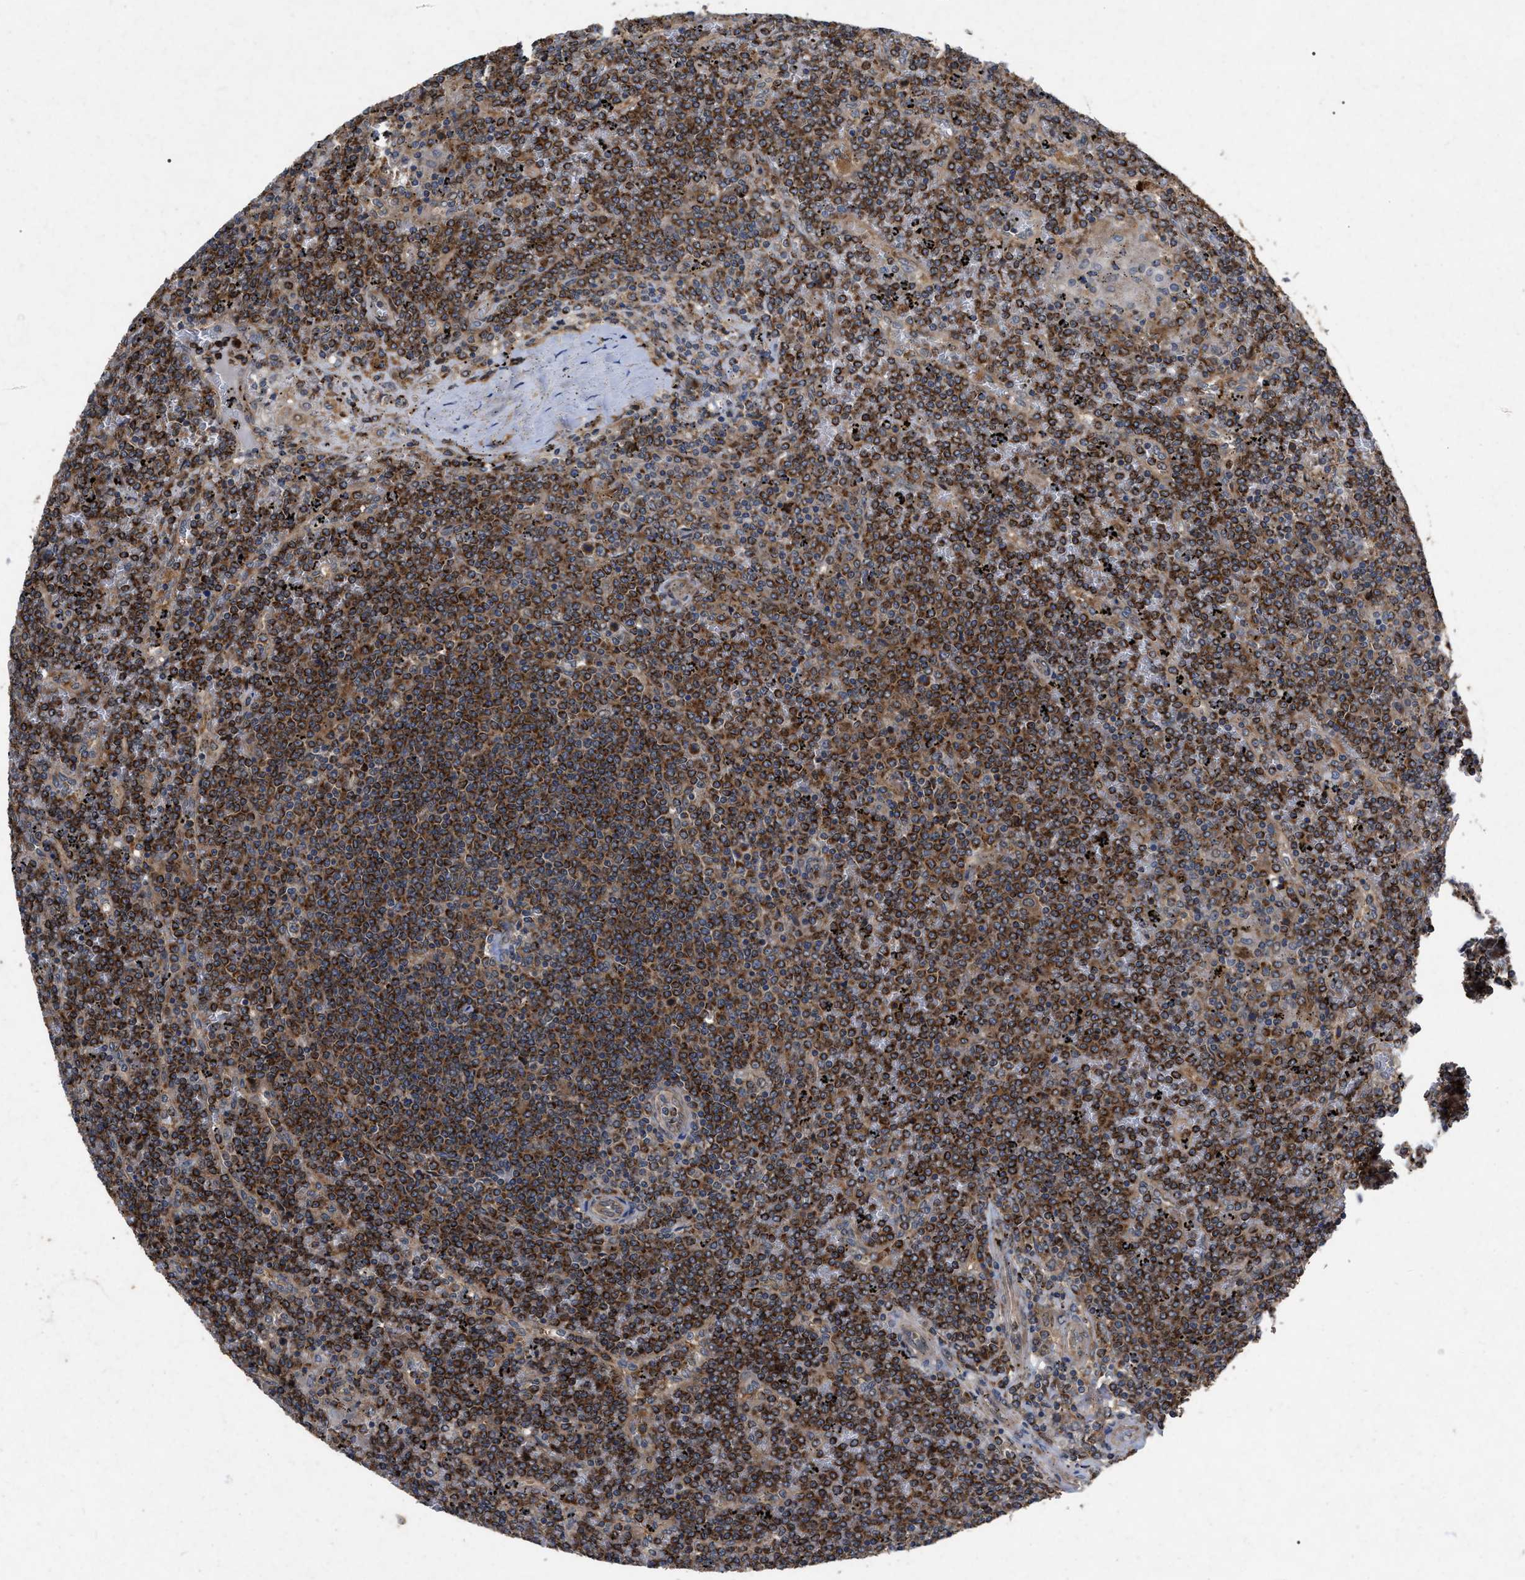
{"staining": {"intensity": "strong", "quantity": ">75%", "location": "cytoplasmic/membranous"}, "tissue": "lymphoma", "cell_type": "Tumor cells", "image_type": "cancer", "snomed": [{"axis": "morphology", "description": "Malignant lymphoma, non-Hodgkin's type, Low grade"}, {"axis": "topography", "description": "Spleen"}], "caption": "Immunohistochemical staining of lymphoma exhibits high levels of strong cytoplasmic/membranous positivity in approximately >75% of tumor cells. Immunohistochemistry (ihc) stains the protein in brown and the nuclei are stained blue.", "gene": "CDKN2C", "patient": {"sex": "female", "age": 19}}